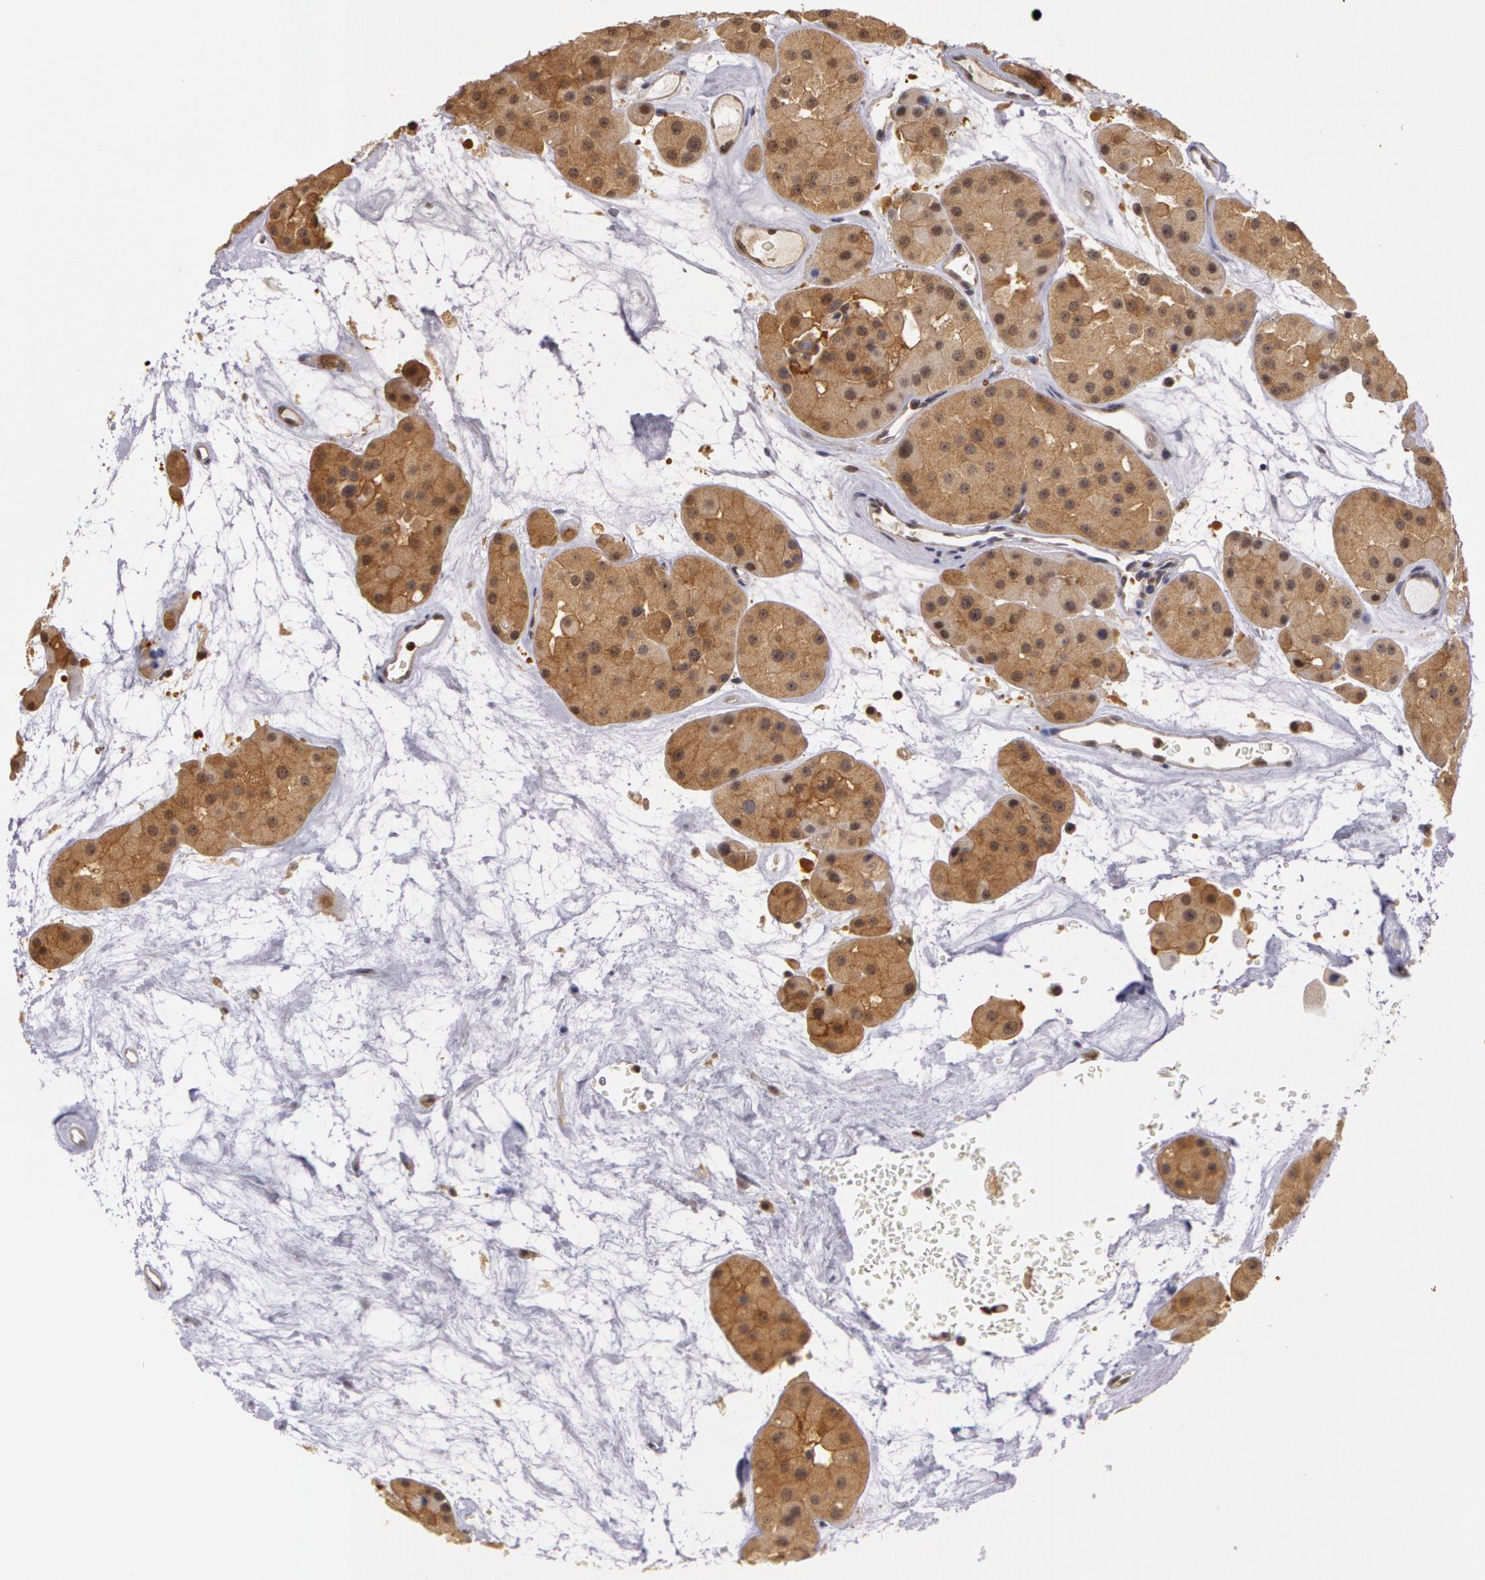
{"staining": {"intensity": "weak", "quantity": ">75%", "location": "cytoplasmic/membranous"}, "tissue": "renal cancer", "cell_type": "Tumor cells", "image_type": "cancer", "snomed": [{"axis": "morphology", "description": "Adenocarcinoma, uncertain malignant potential"}, {"axis": "topography", "description": "Kidney"}], "caption": "Adenocarcinoma,  uncertain malignant potential (renal) stained for a protein (brown) shows weak cytoplasmic/membranous positive expression in approximately >75% of tumor cells.", "gene": "AHSA1", "patient": {"sex": "male", "age": 63}}